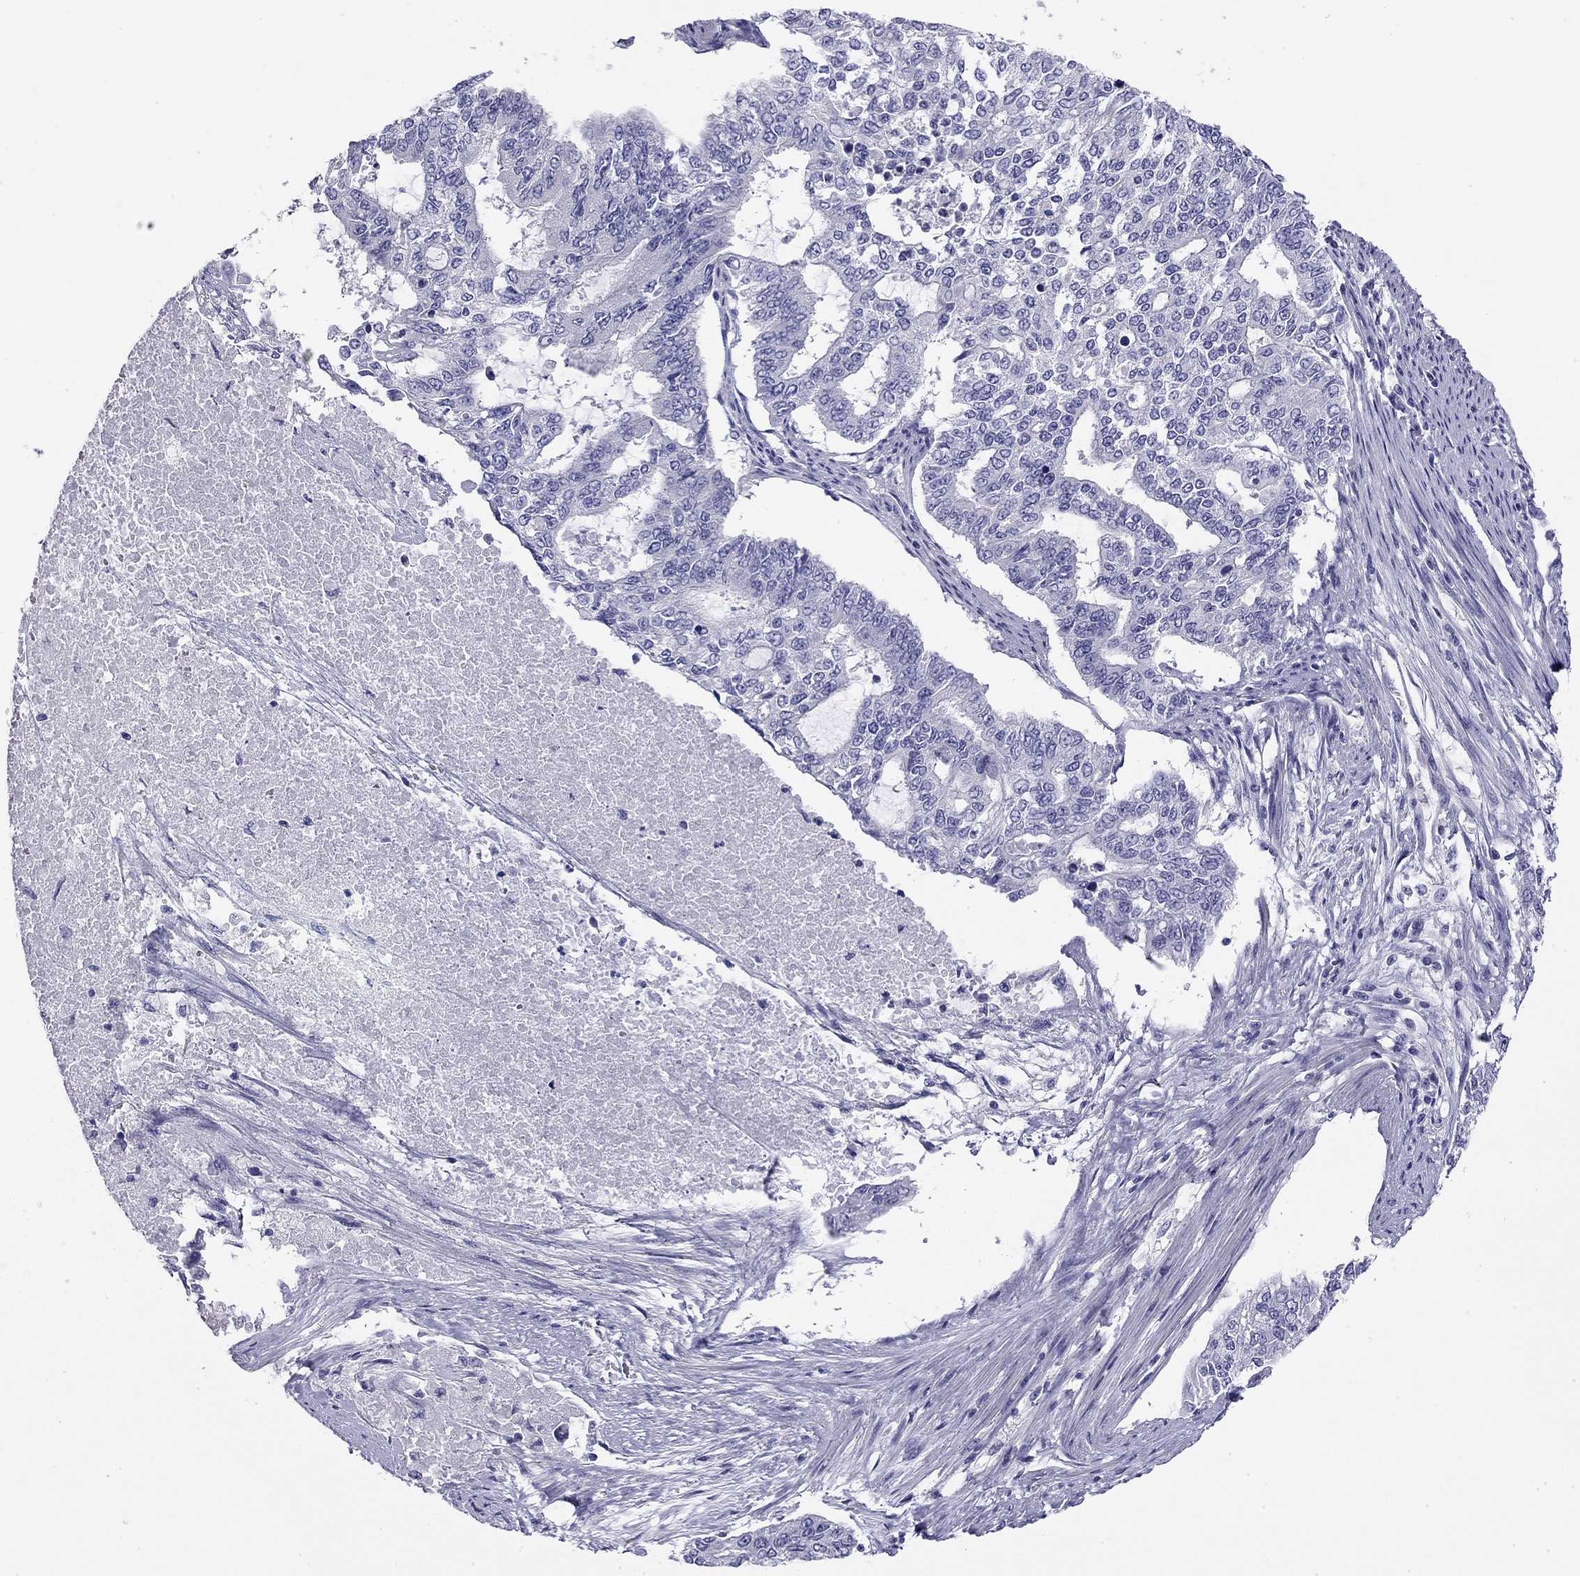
{"staining": {"intensity": "negative", "quantity": "none", "location": "none"}, "tissue": "endometrial cancer", "cell_type": "Tumor cells", "image_type": "cancer", "snomed": [{"axis": "morphology", "description": "Adenocarcinoma, NOS"}, {"axis": "topography", "description": "Uterus"}], "caption": "Endometrial adenocarcinoma was stained to show a protein in brown. There is no significant positivity in tumor cells. (DAB (3,3'-diaminobenzidine) immunohistochemistry (IHC) visualized using brightfield microscopy, high magnification).", "gene": "RTL1", "patient": {"sex": "female", "age": 59}}